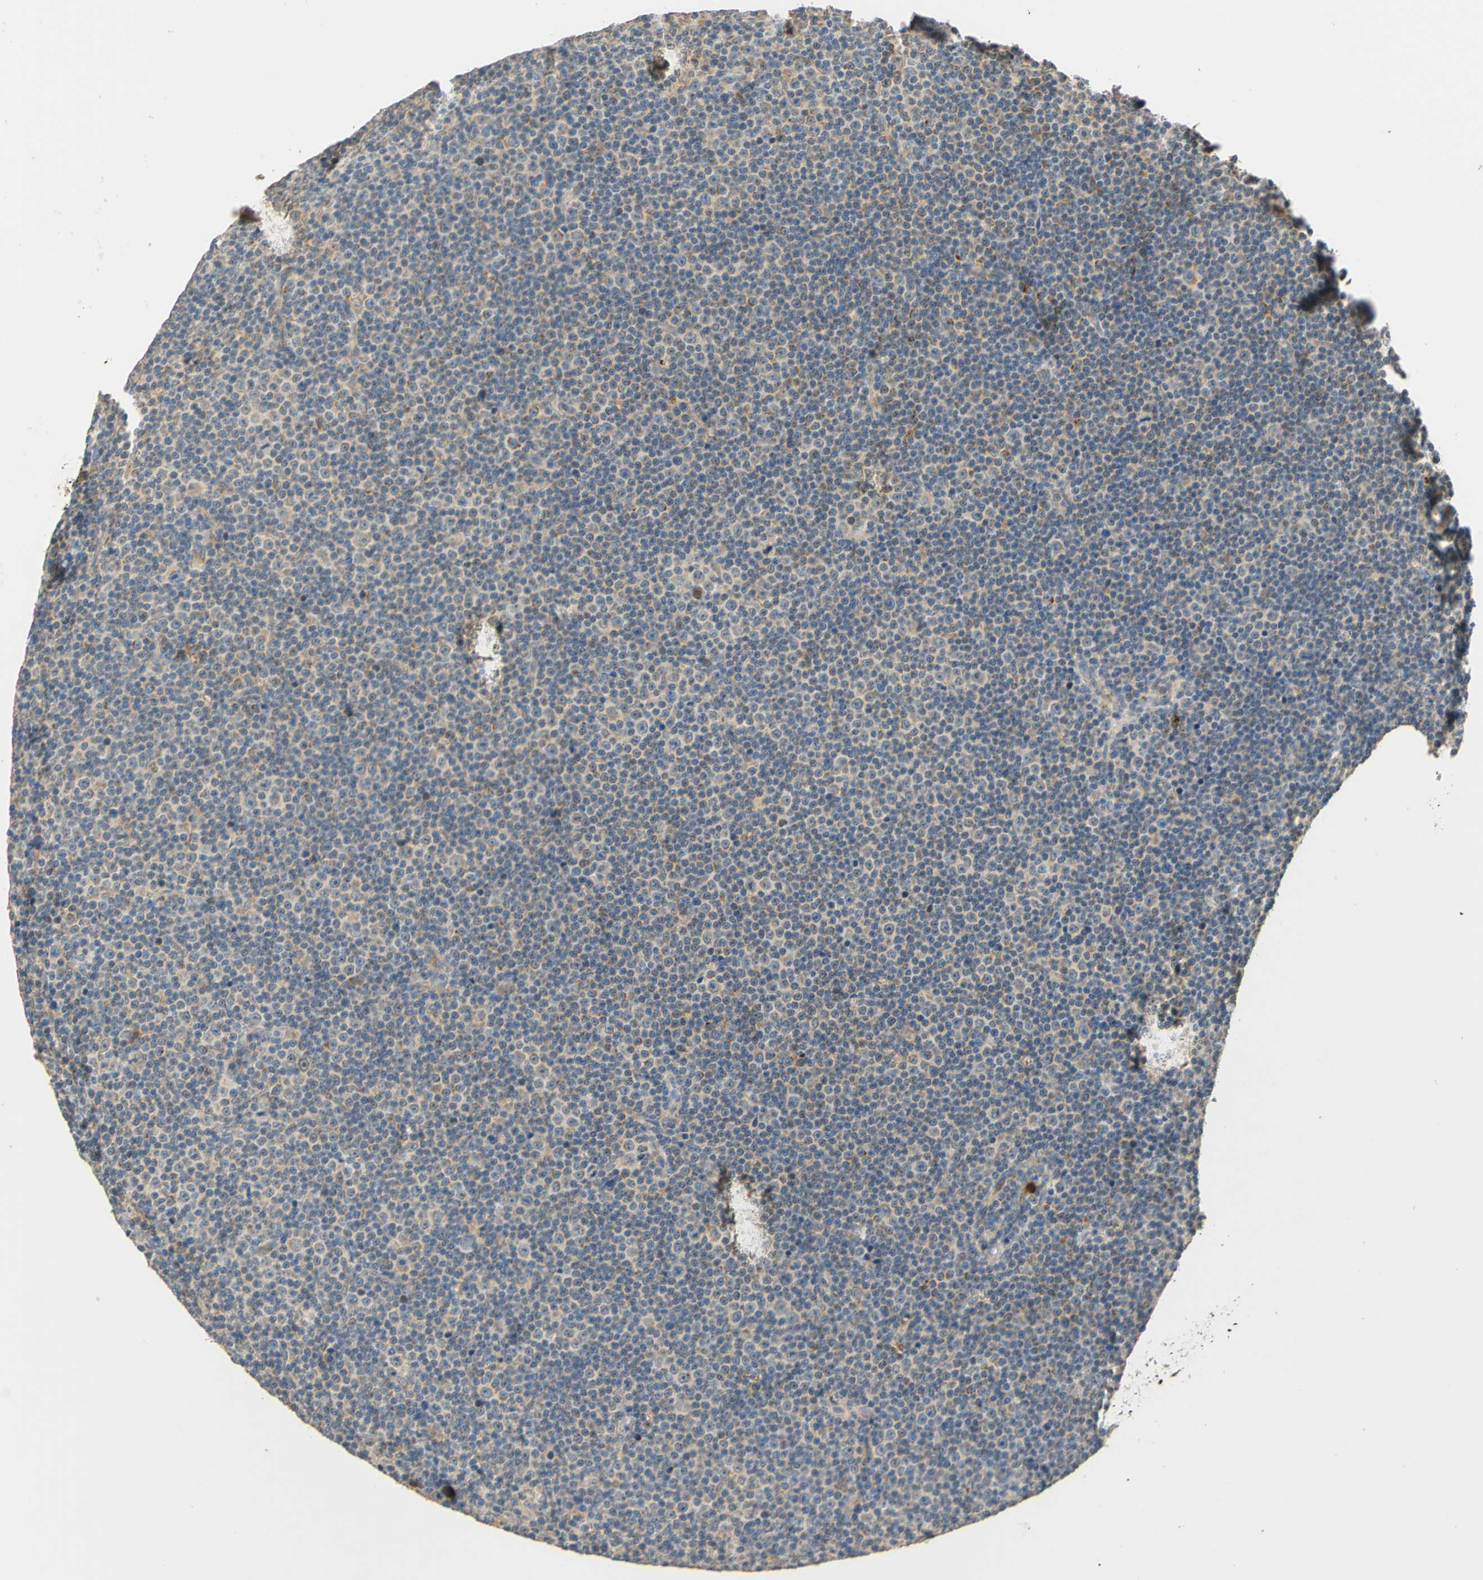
{"staining": {"intensity": "moderate", "quantity": "<25%", "location": "cytoplasmic/membranous"}, "tissue": "lymphoma", "cell_type": "Tumor cells", "image_type": "cancer", "snomed": [{"axis": "morphology", "description": "Malignant lymphoma, non-Hodgkin's type, Low grade"}, {"axis": "topography", "description": "Lymph node"}], "caption": "Lymphoma stained with DAB (3,3'-diaminobenzidine) immunohistochemistry (IHC) displays low levels of moderate cytoplasmic/membranous staining in about <25% of tumor cells. (IHC, brightfield microscopy, high magnification).", "gene": "ENTREP2", "patient": {"sex": "female", "age": 67}}